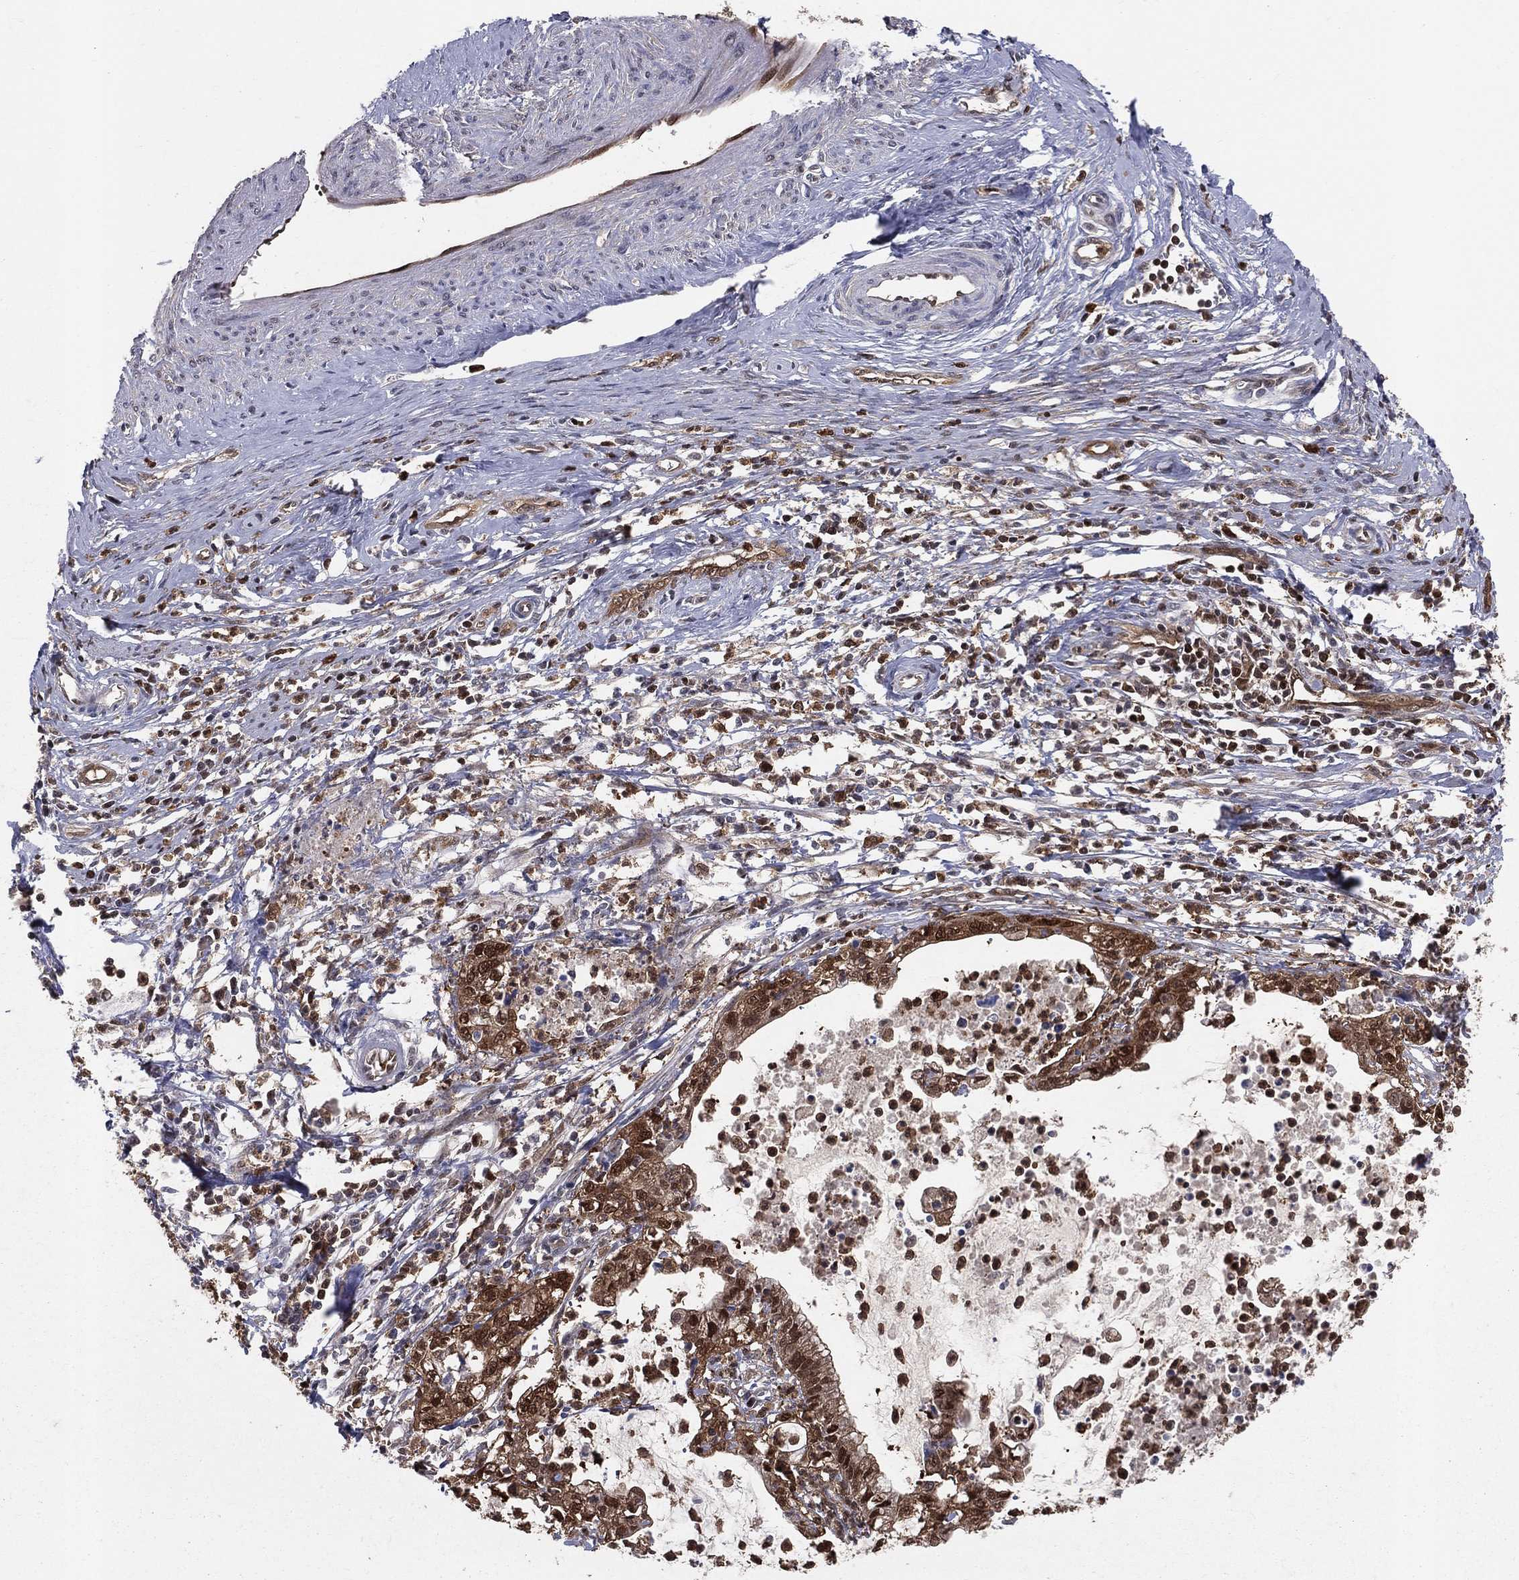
{"staining": {"intensity": "moderate", "quantity": "25%-75%", "location": "cytoplasmic/membranous,nuclear"}, "tissue": "cervical cancer", "cell_type": "Tumor cells", "image_type": "cancer", "snomed": [{"axis": "morphology", "description": "Normal tissue, NOS"}, {"axis": "morphology", "description": "Adenocarcinoma, NOS"}, {"axis": "topography", "description": "Cervix"}], "caption": "A high-resolution micrograph shows immunohistochemistry (IHC) staining of cervical adenocarcinoma, which demonstrates moderate cytoplasmic/membranous and nuclear expression in about 25%-75% of tumor cells.", "gene": "ENO1", "patient": {"sex": "female", "age": 38}}